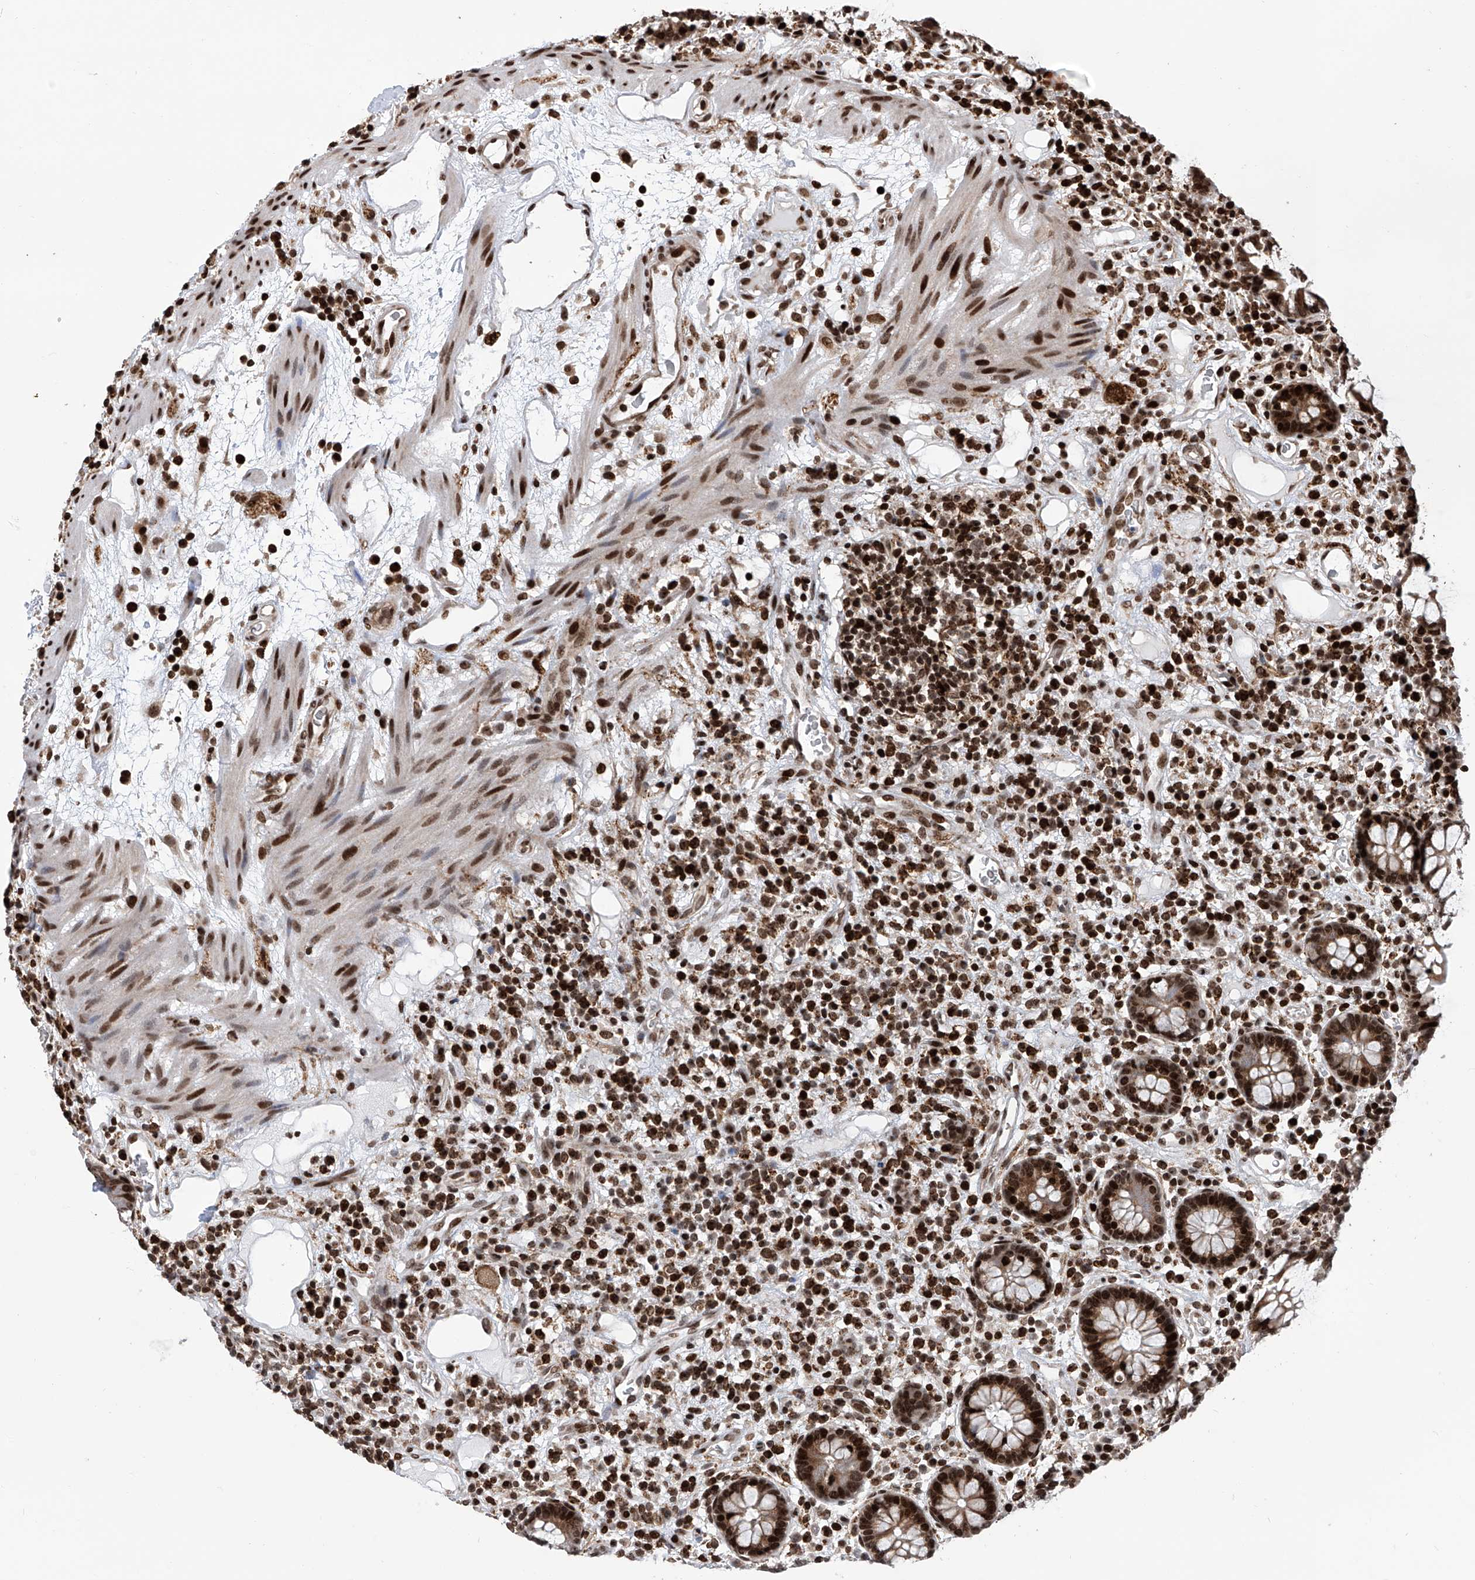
{"staining": {"intensity": "strong", "quantity": ">75%", "location": "nuclear"}, "tissue": "colon", "cell_type": "Endothelial cells", "image_type": "normal", "snomed": [{"axis": "morphology", "description": "Normal tissue, NOS"}, {"axis": "topography", "description": "Colon"}], "caption": "Endothelial cells reveal strong nuclear staining in approximately >75% of cells in unremarkable colon.", "gene": "PAK1IP1", "patient": {"sex": "female", "age": 79}}